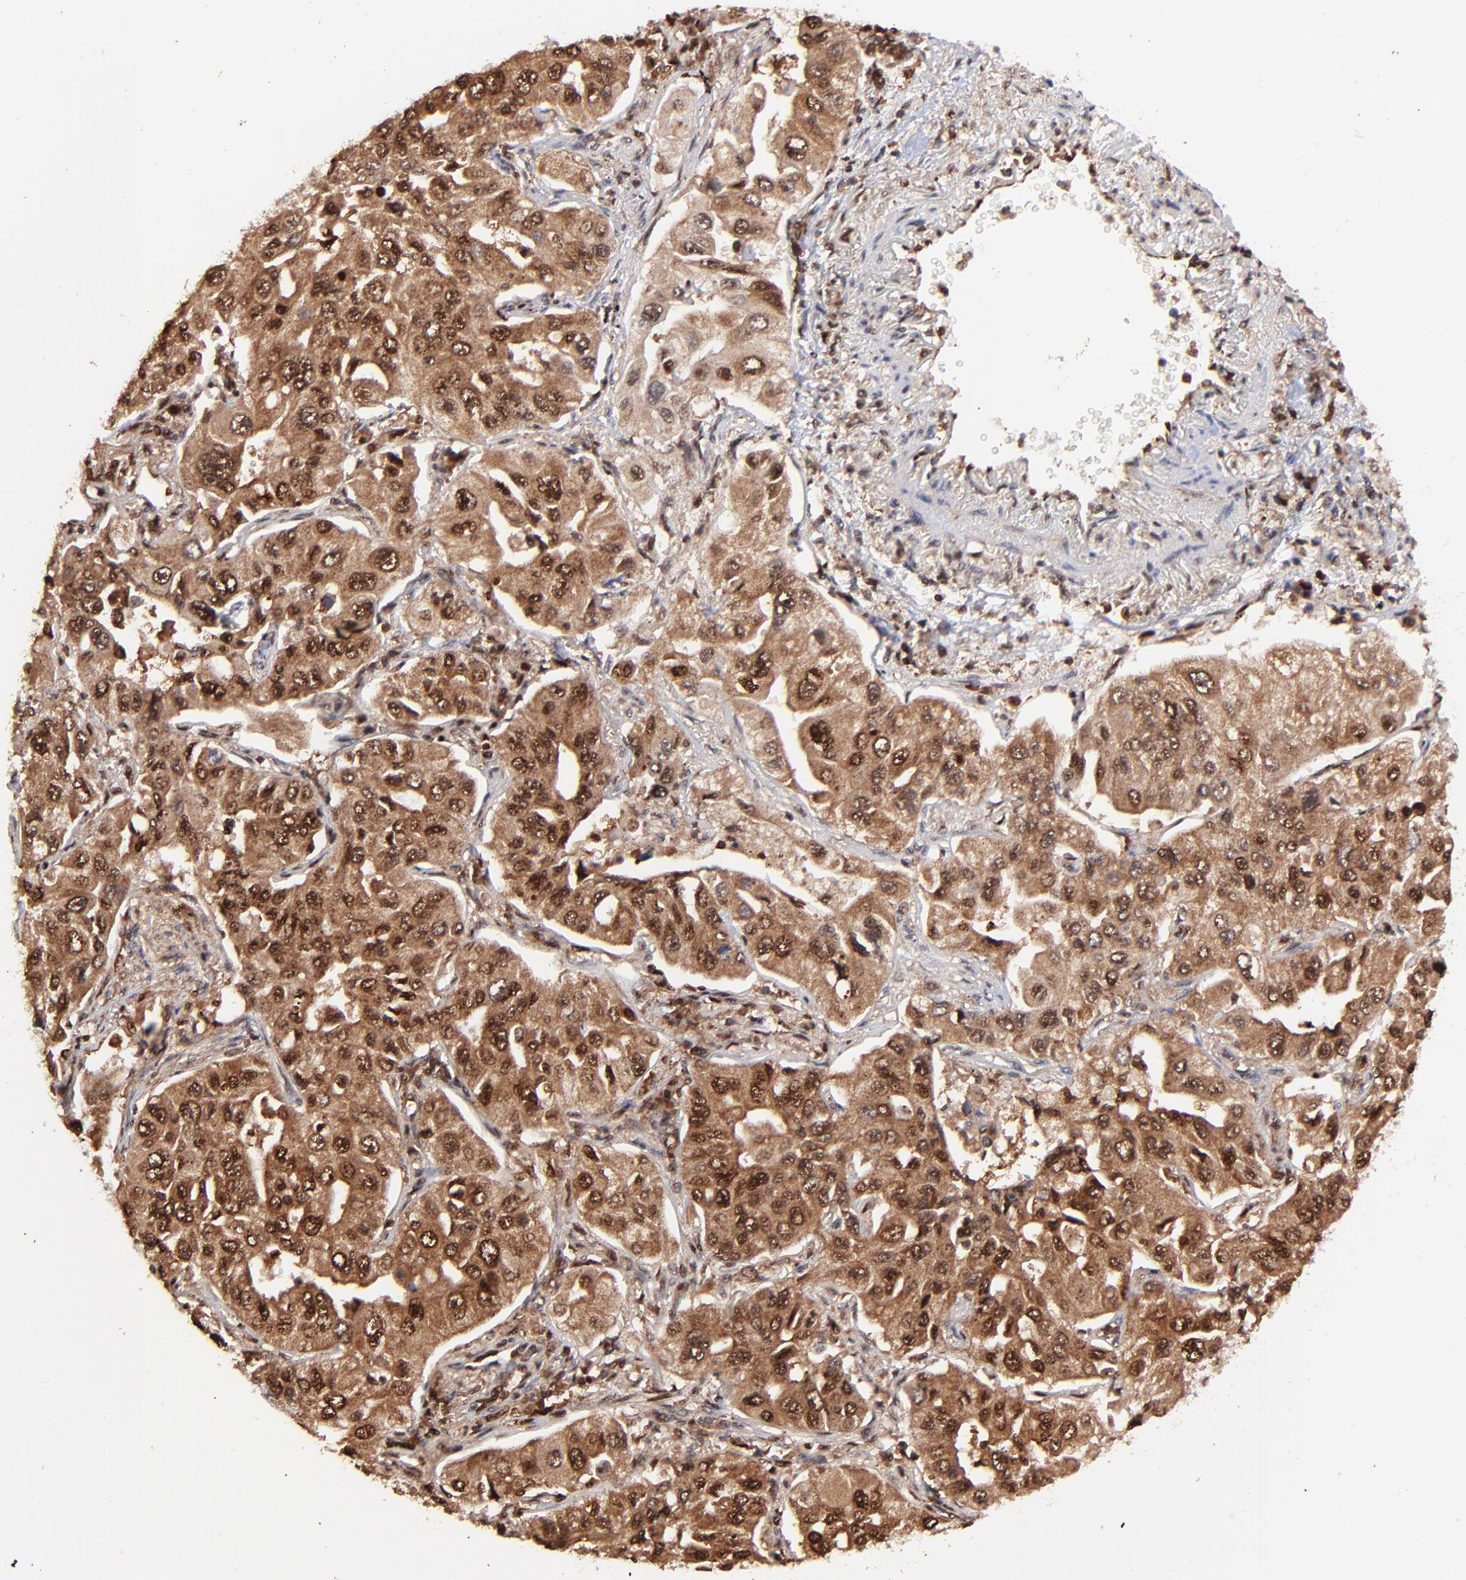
{"staining": {"intensity": "strong", "quantity": ">75%", "location": "cytoplasmic/membranous,nuclear"}, "tissue": "lung cancer", "cell_type": "Tumor cells", "image_type": "cancer", "snomed": [{"axis": "morphology", "description": "Adenocarcinoma, NOS"}, {"axis": "topography", "description": "Lung"}], "caption": "This is a photomicrograph of IHC staining of lung cancer (adenocarcinoma), which shows strong staining in the cytoplasmic/membranous and nuclear of tumor cells.", "gene": "PSMA6", "patient": {"sex": "male", "age": 84}}